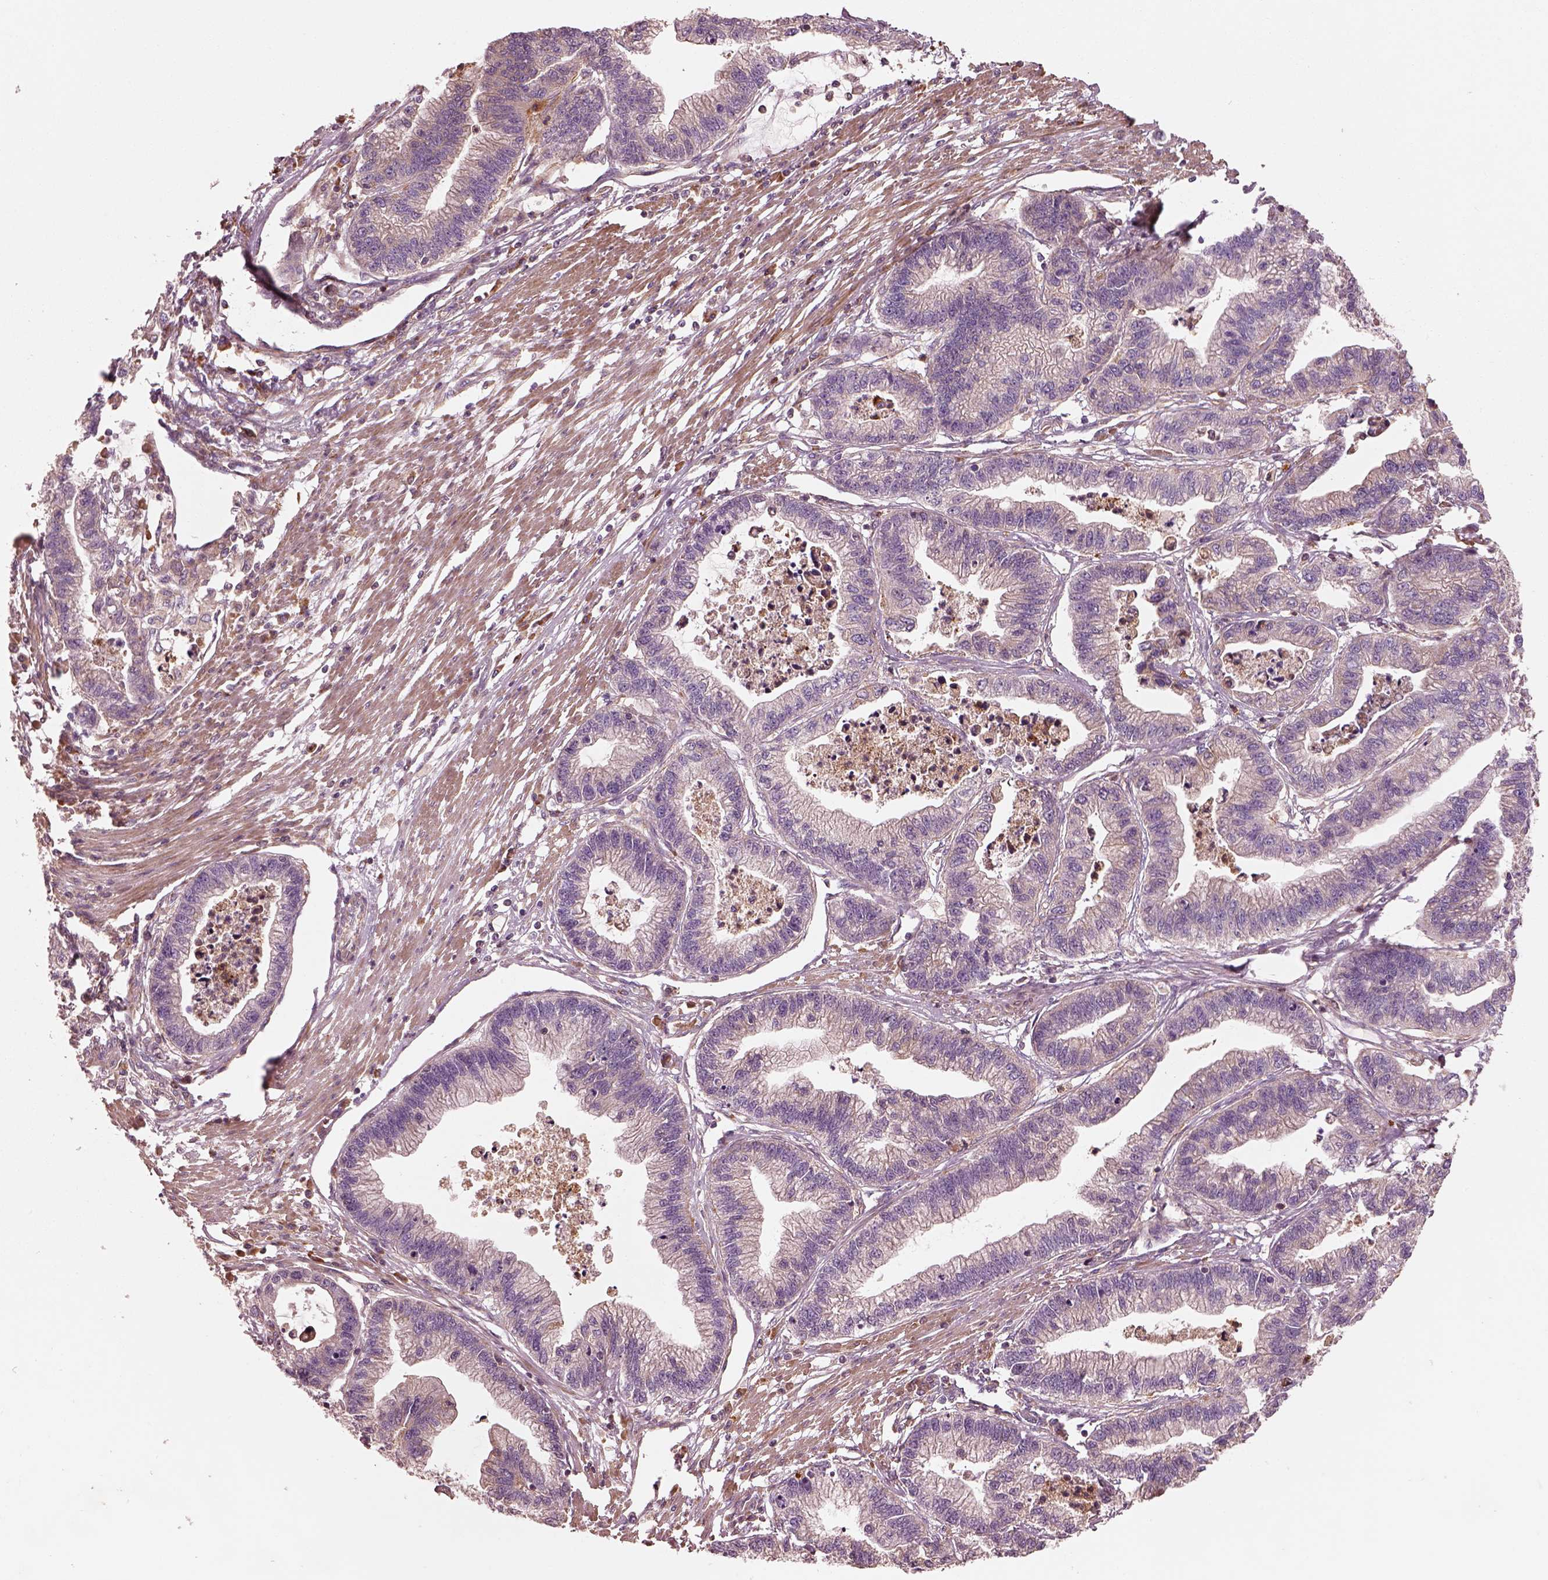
{"staining": {"intensity": "weak", "quantity": "<25%", "location": "cytoplasmic/membranous"}, "tissue": "stomach cancer", "cell_type": "Tumor cells", "image_type": "cancer", "snomed": [{"axis": "morphology", "description": "Adenocarcinoma, NOS"}, {"axis": "topography", "description": "Stomach"}], "caption": "High power microscopy histopathology image of an immunohistochemistry (IHC) micrograph of stomach cancer (adenocarcinoma), revealing no significant positivity in tumor cells.", "gene": "ASCC2", "patient": {"sex": "male", "age": 83}}